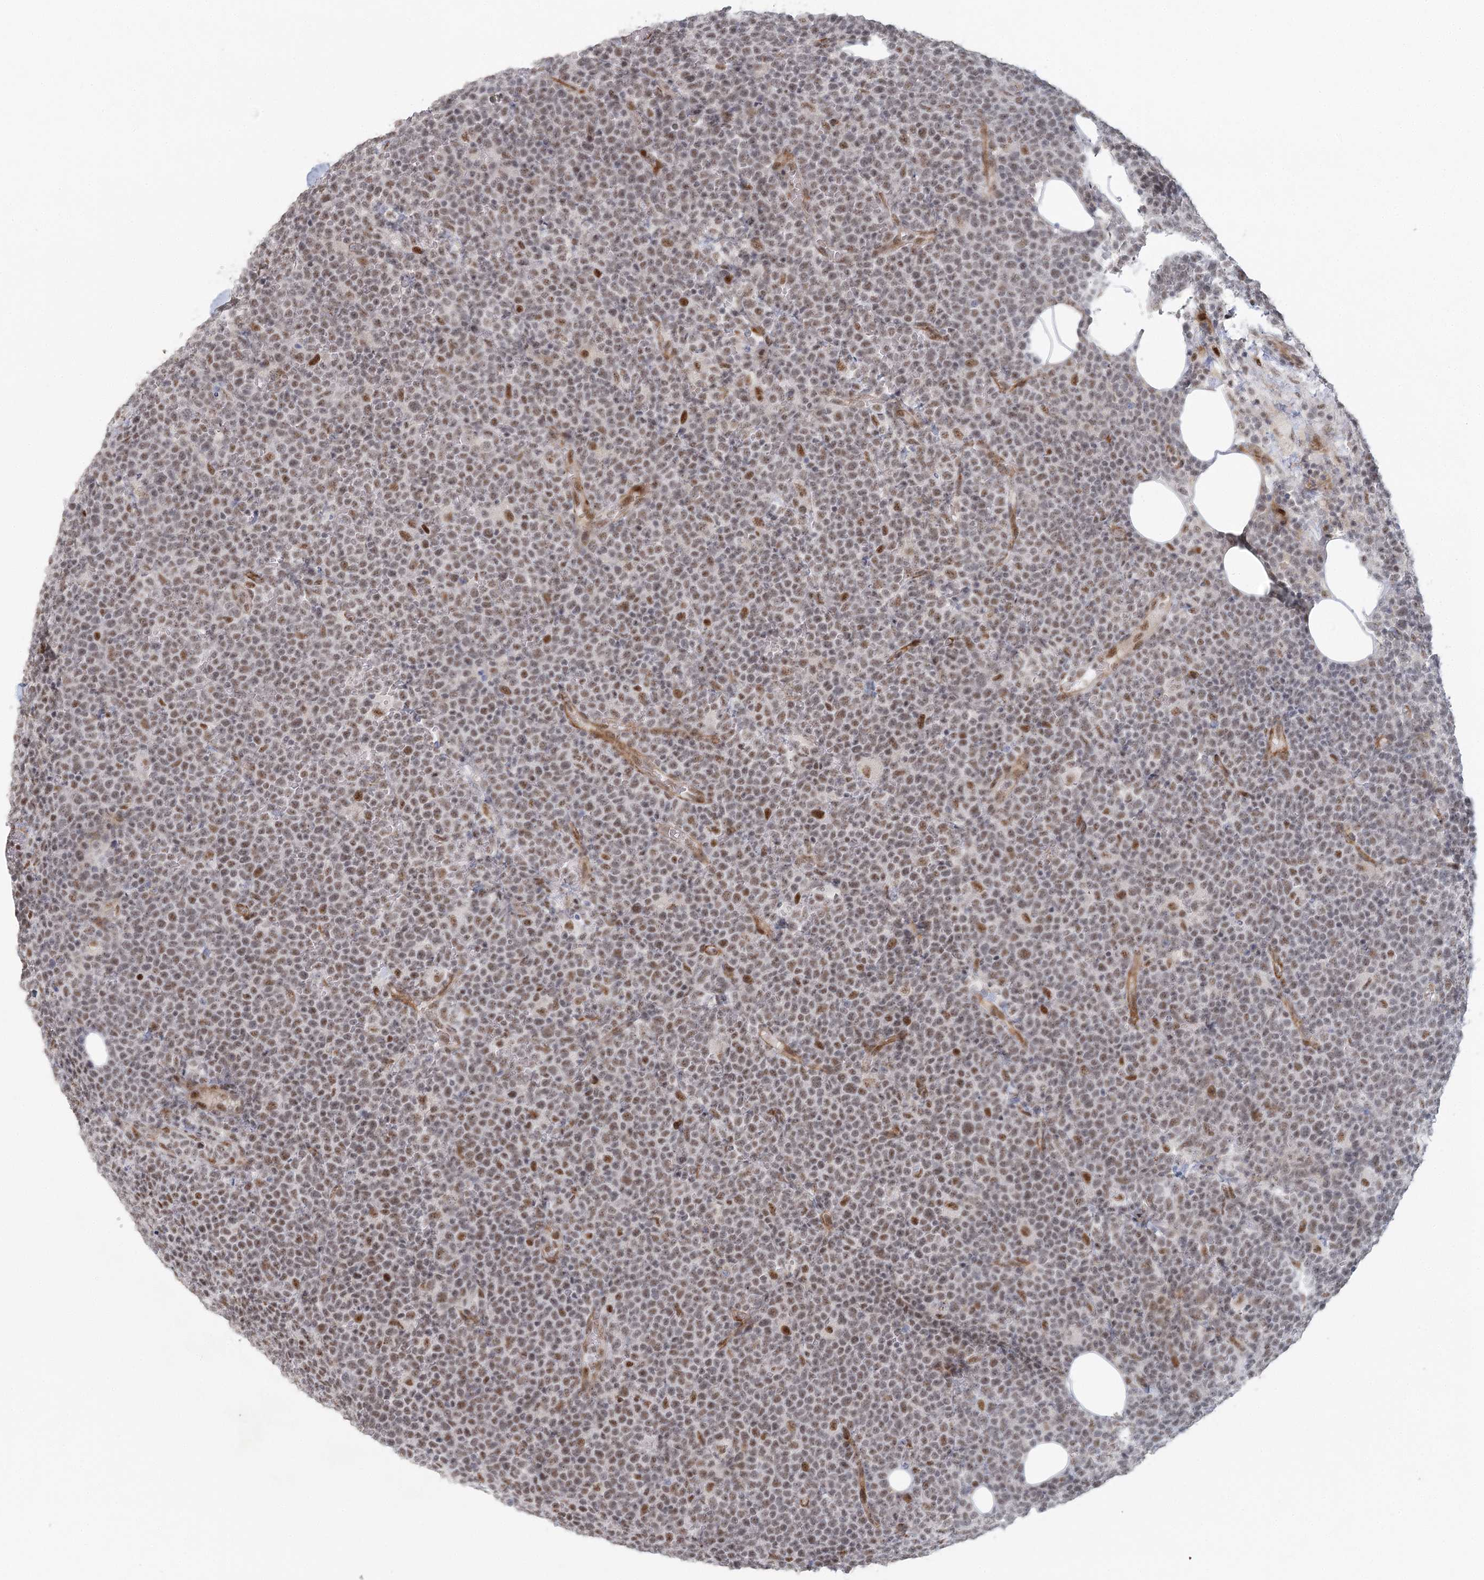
{"staining": {"intensity": "moderate", "quantity": "25%-75%", "location": "nuclear"}, "tissue": "lymphoma", "cell_type": "Tumor cells", "image_type": "cancer", "snomed": [{"axis": "morphology", "description": "Malignant lymphoma, non-Hodgkin's type, High grade"}, {"axis": "topography", "description": "Lymph node"}], "caption": "An immunohistochemistry image of neoplastic tissue is shown. Protein staining in brown highlights moderate nuclear positivity in malignant lymphoma, non-Hodgkin's type (high-grade) within tumor cells.", "gene": "U2SURP", "patient": {"sex": "male", "age": 61}}